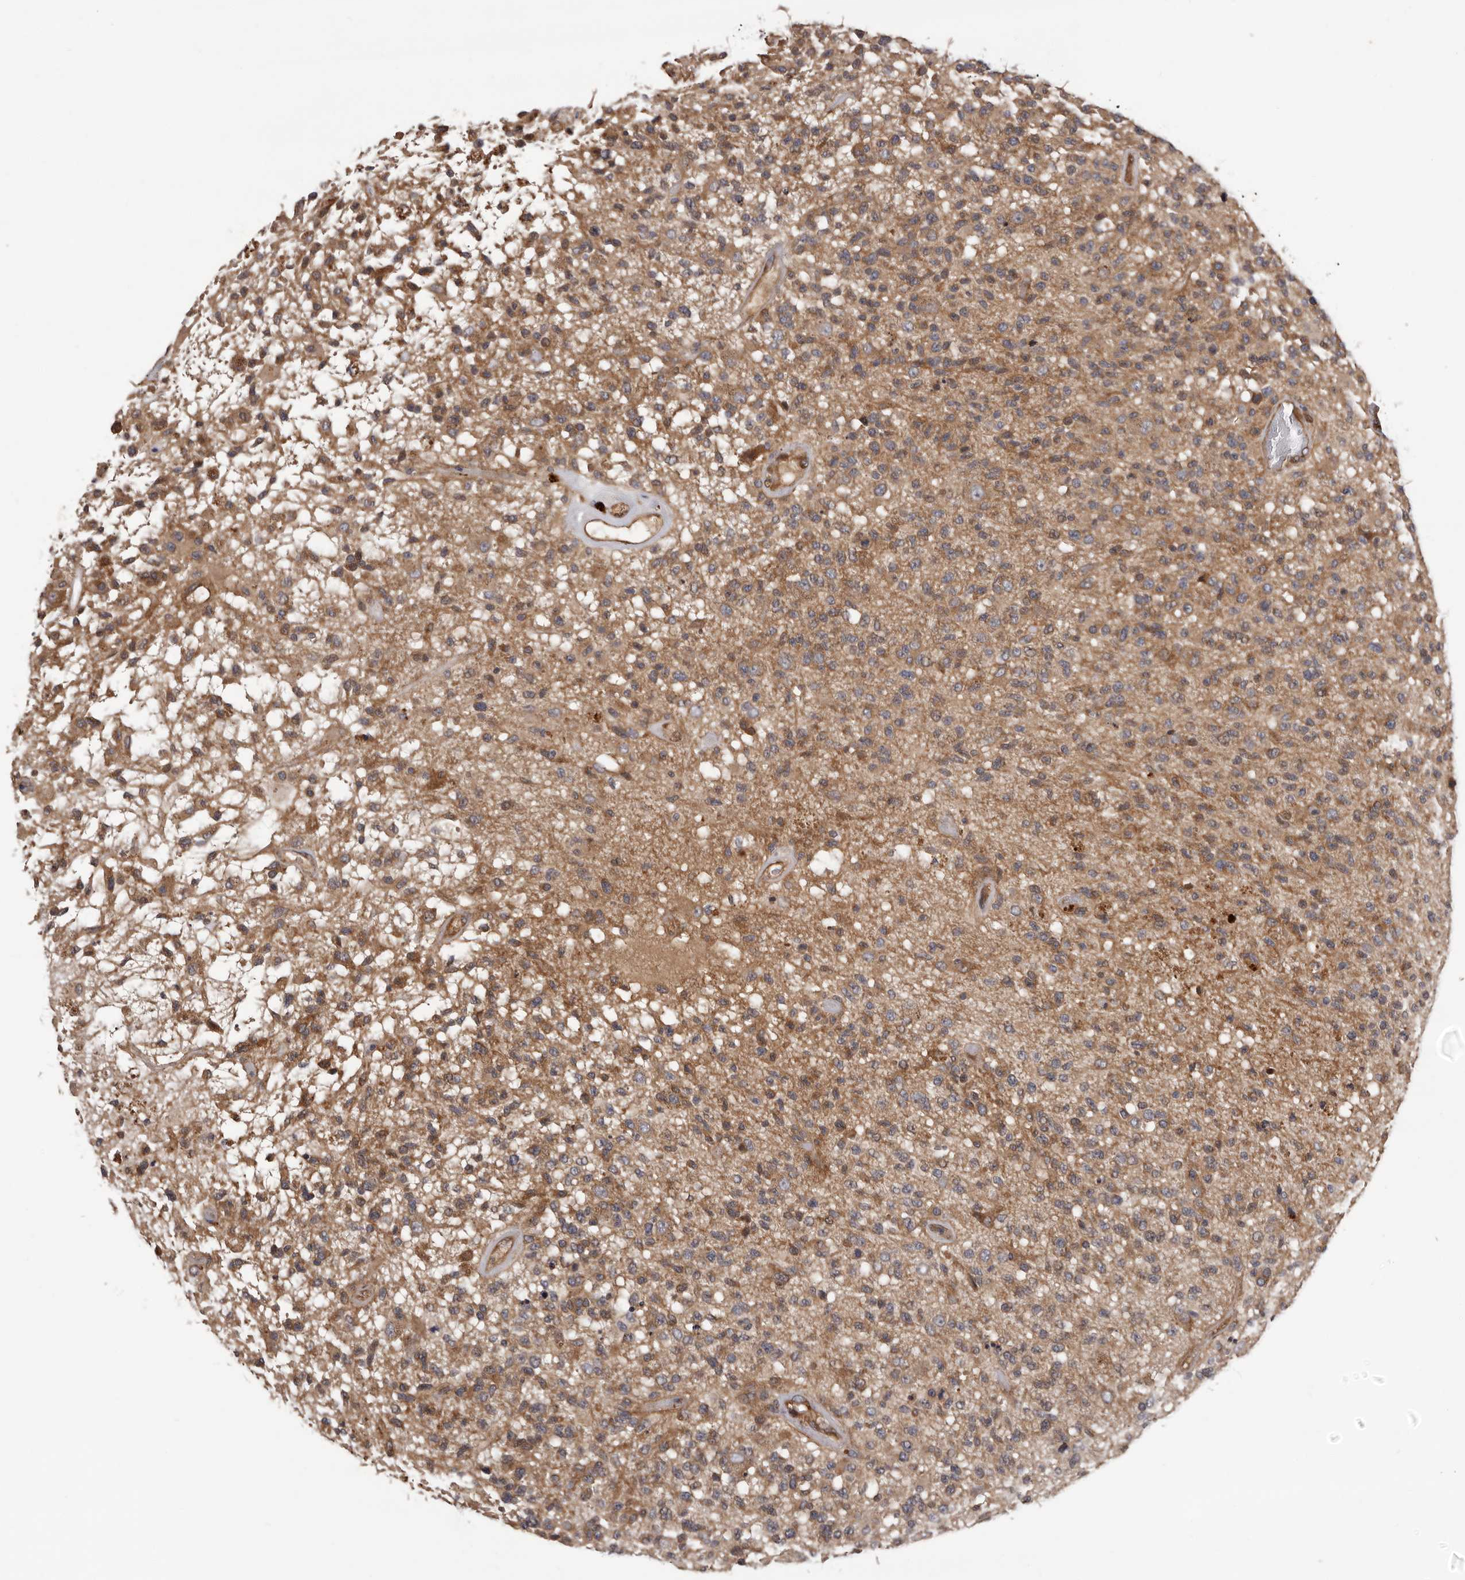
{"staining": {"intensity": "moderate", "quantity": "25%-75%", "location": "cytoplasmic/membranous"}, "tissue": "glioma", "cell_type": "Tumor cells", "image_type": "cancer", "snomed": [{"axis": "morphology", "description": "Glioma, malignant, High grade"}, {"axis": "morphology", "description": "Glioblastoma, NOS"}, {"axis": "topography", "description": "Brain"}], "caption": "Immunohistochemical staining of human glioblastoma exhibits medium levels of moderate cytoplasmic/membranous staining in approximately 25%-75% of tumor cells.", "gene": "PRKD1", "patient": {"sex": "male", "age": 60}}